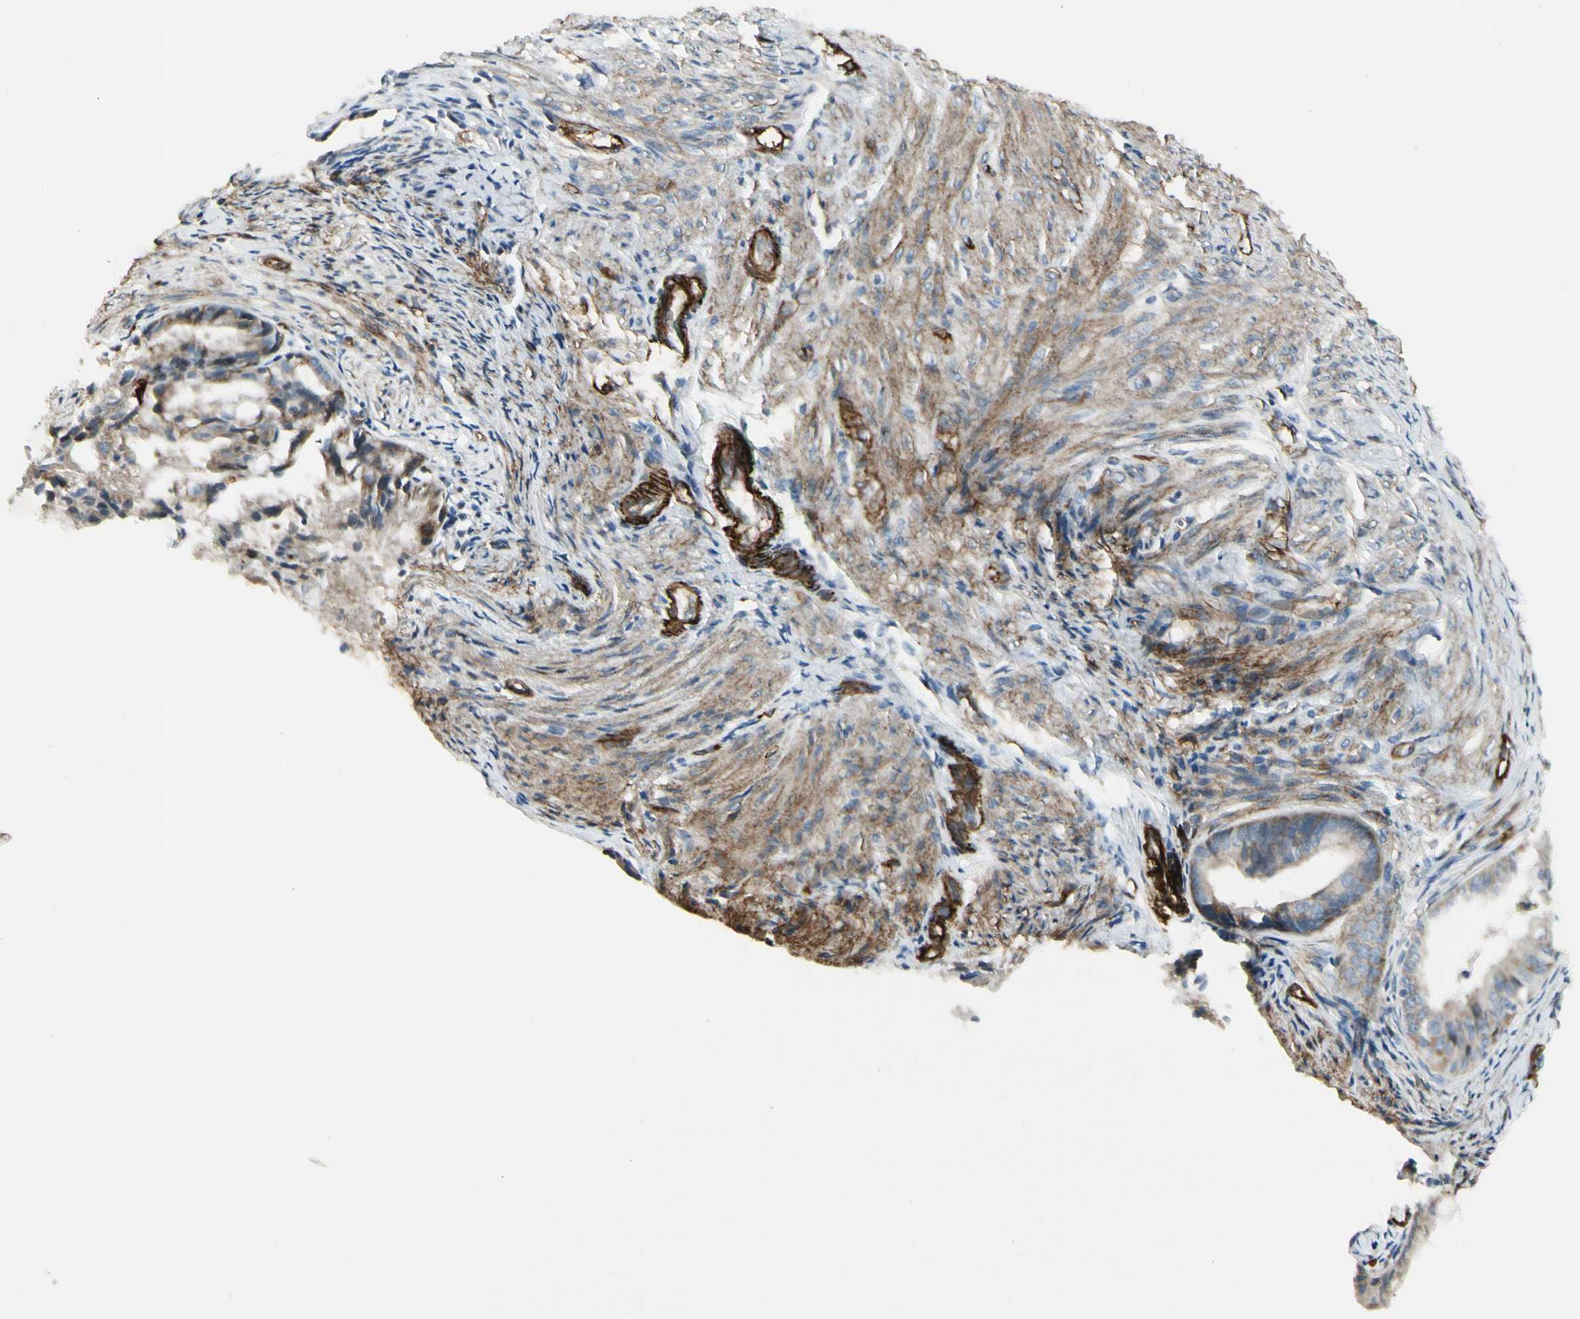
{"staining": {"intensity": "moderate", "quantity": "<25%", "location": "cytoplasmic/membranous"}, "tissue": "endometrial cancer", "cell_type": "Tumor cells", "image_type": "cancer", "snomed": [{"axis": "morphology", "description": "Adenocarcinoma, NOS"}, {"axis": "topography", "description": "Endometrium"}], "caption": "IHC micrograph of neoplastic tissue: human endometrial adenocarcinoma stained using immunohistochemistry exhibits low levels of moderate protein expression localized specifically in the cytoplasmic/membranous of tumor cells, appearing as a cytoplasmic/membranous brown color.", "gene": "MCAM", "patient": {"sex": "female", "age": 86}}